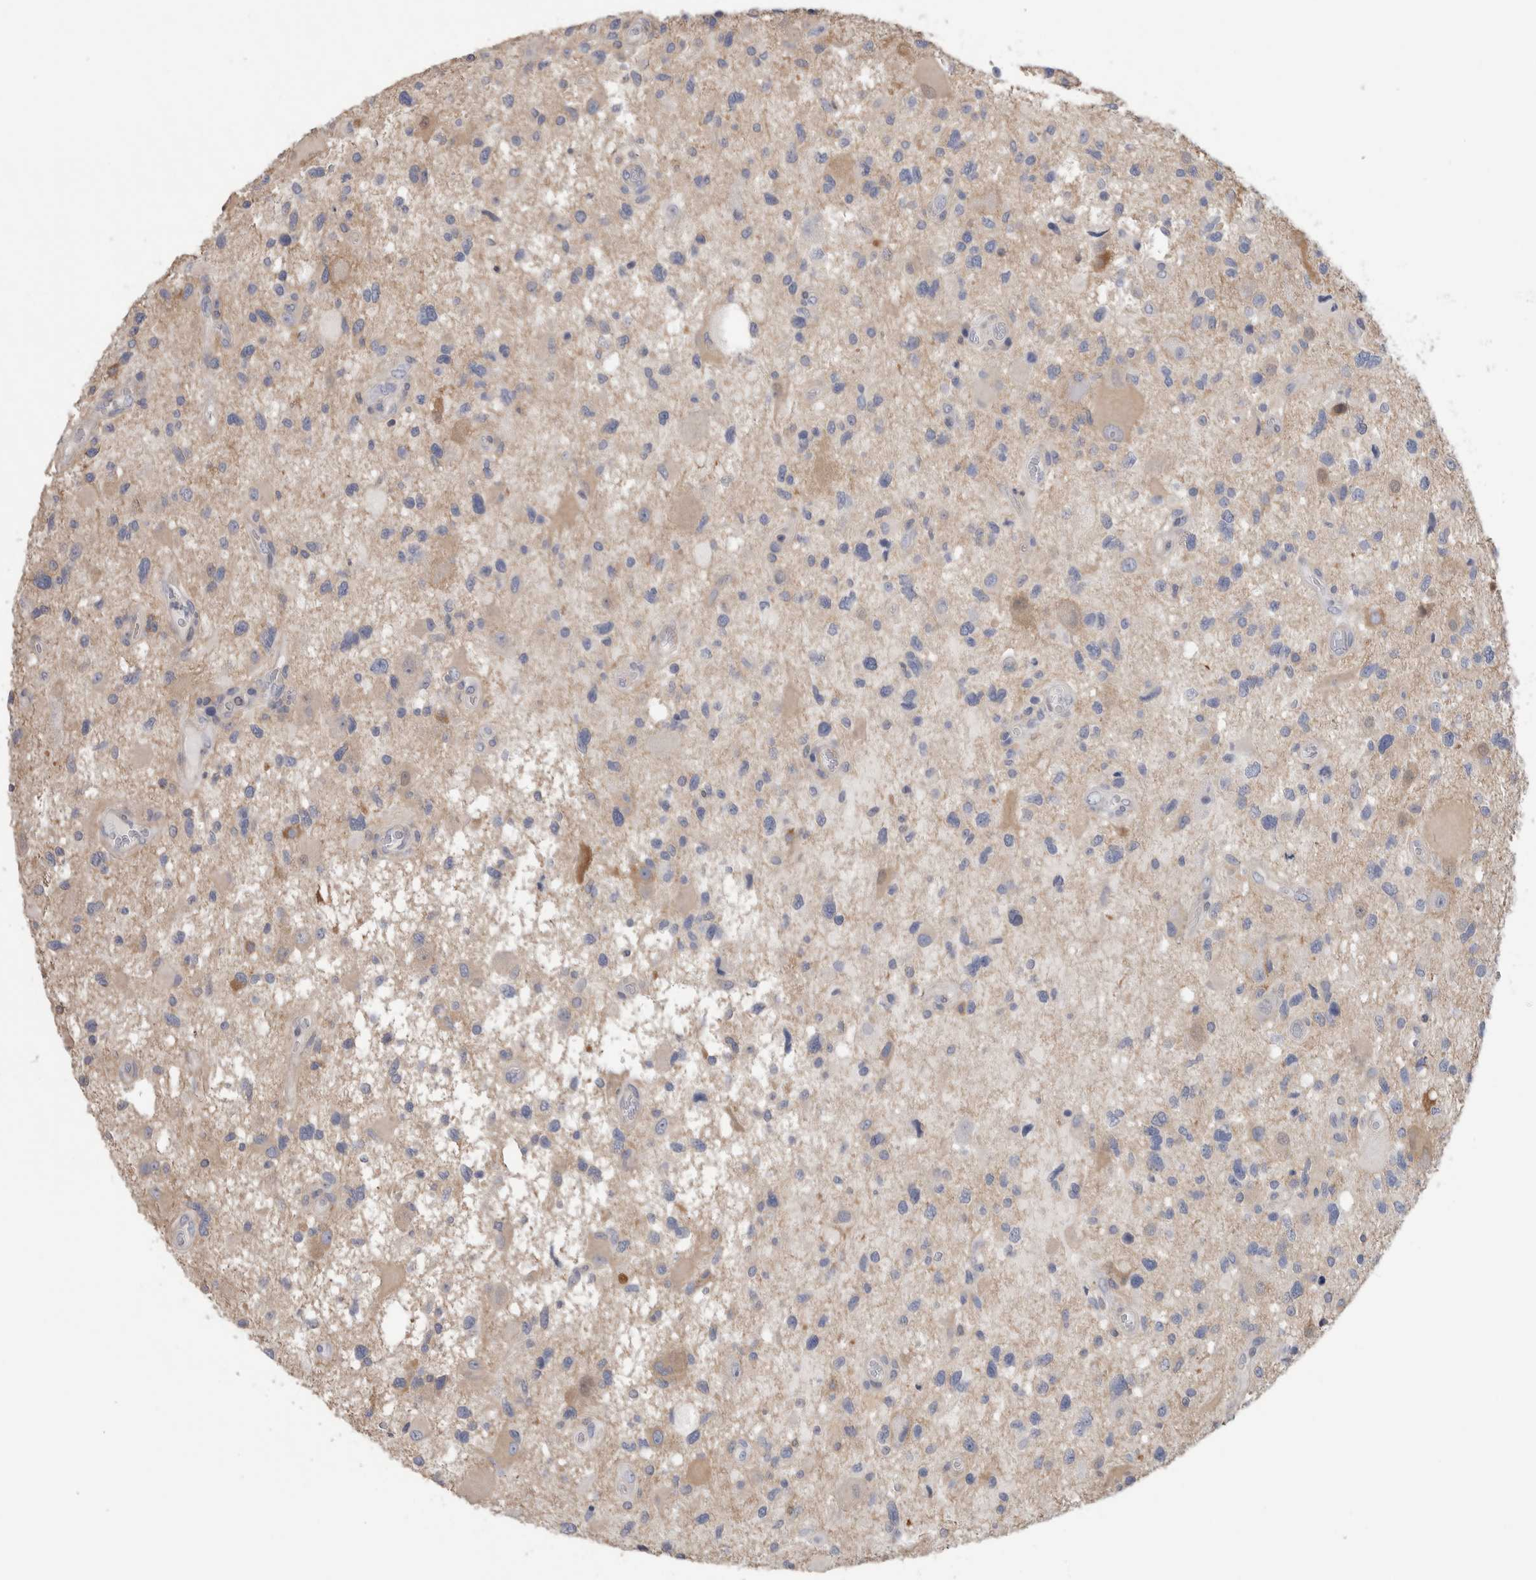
{"staining": {"intensity": "weak", "quantity": "<25%", "location": "cytoplasmic/membranous"}, "tissue": "glioma", "cell_type": "Tumor cells", "image_type": "cancer", "snomed": [{"axis": "morphology", "description": "Glioma, malignant, High grade"}, {"axis": "topography", "description": "Brain"}], "caption": "A high-resolution histopathology image shows immunohistochemistry staining of glioma, which shows no significant positivity in tumor cells.", "gene": "SCRN1", "patient": {"sex": "male", "age": 33}}